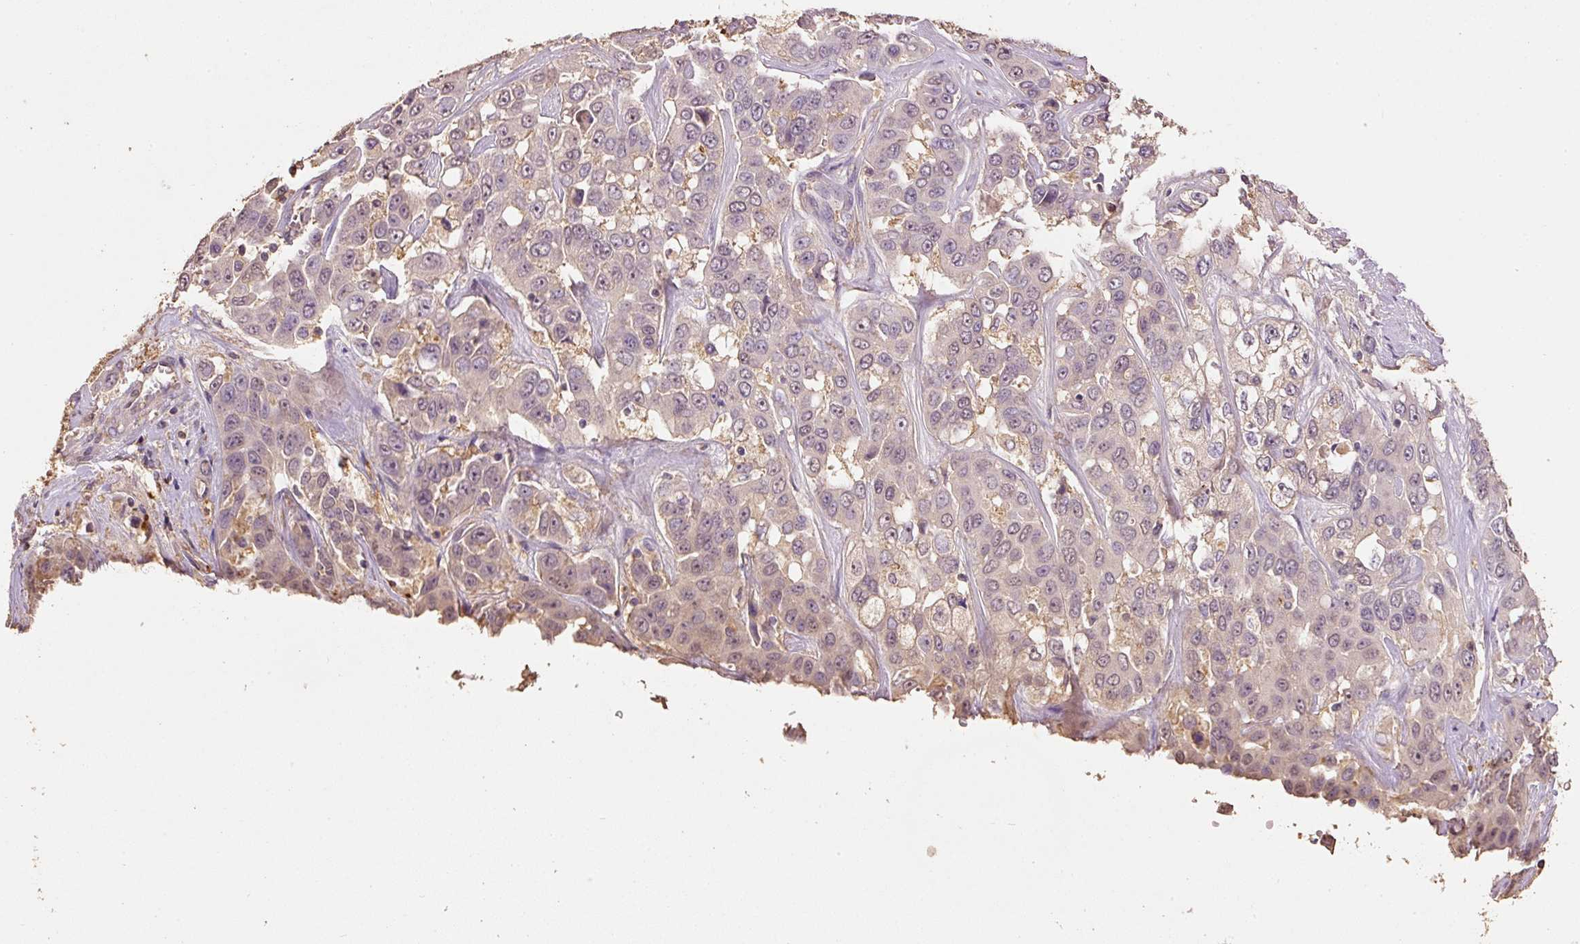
{"staining": {"intensity": "weak", "quantity": ">75%", "location": "cytoplasmic/membranous"}, "tissue": "liver cancer", "cell_type": "Tumor cells", "image_type": "cancer", "snomed": [{"axis": "morphology", "description": "Cholangiocarcinoma"}, {"axis": "topography", "description": "Liver"}], "caption": "This histopathology image reveals immunohistochemistry (IHC) staining of liver cancer, with low weak cytoplasmic/membranous positivity in approximately >75% of tumor cells.", "gene": "HERC2", "patient": {"sex": "female", "age": 52}}